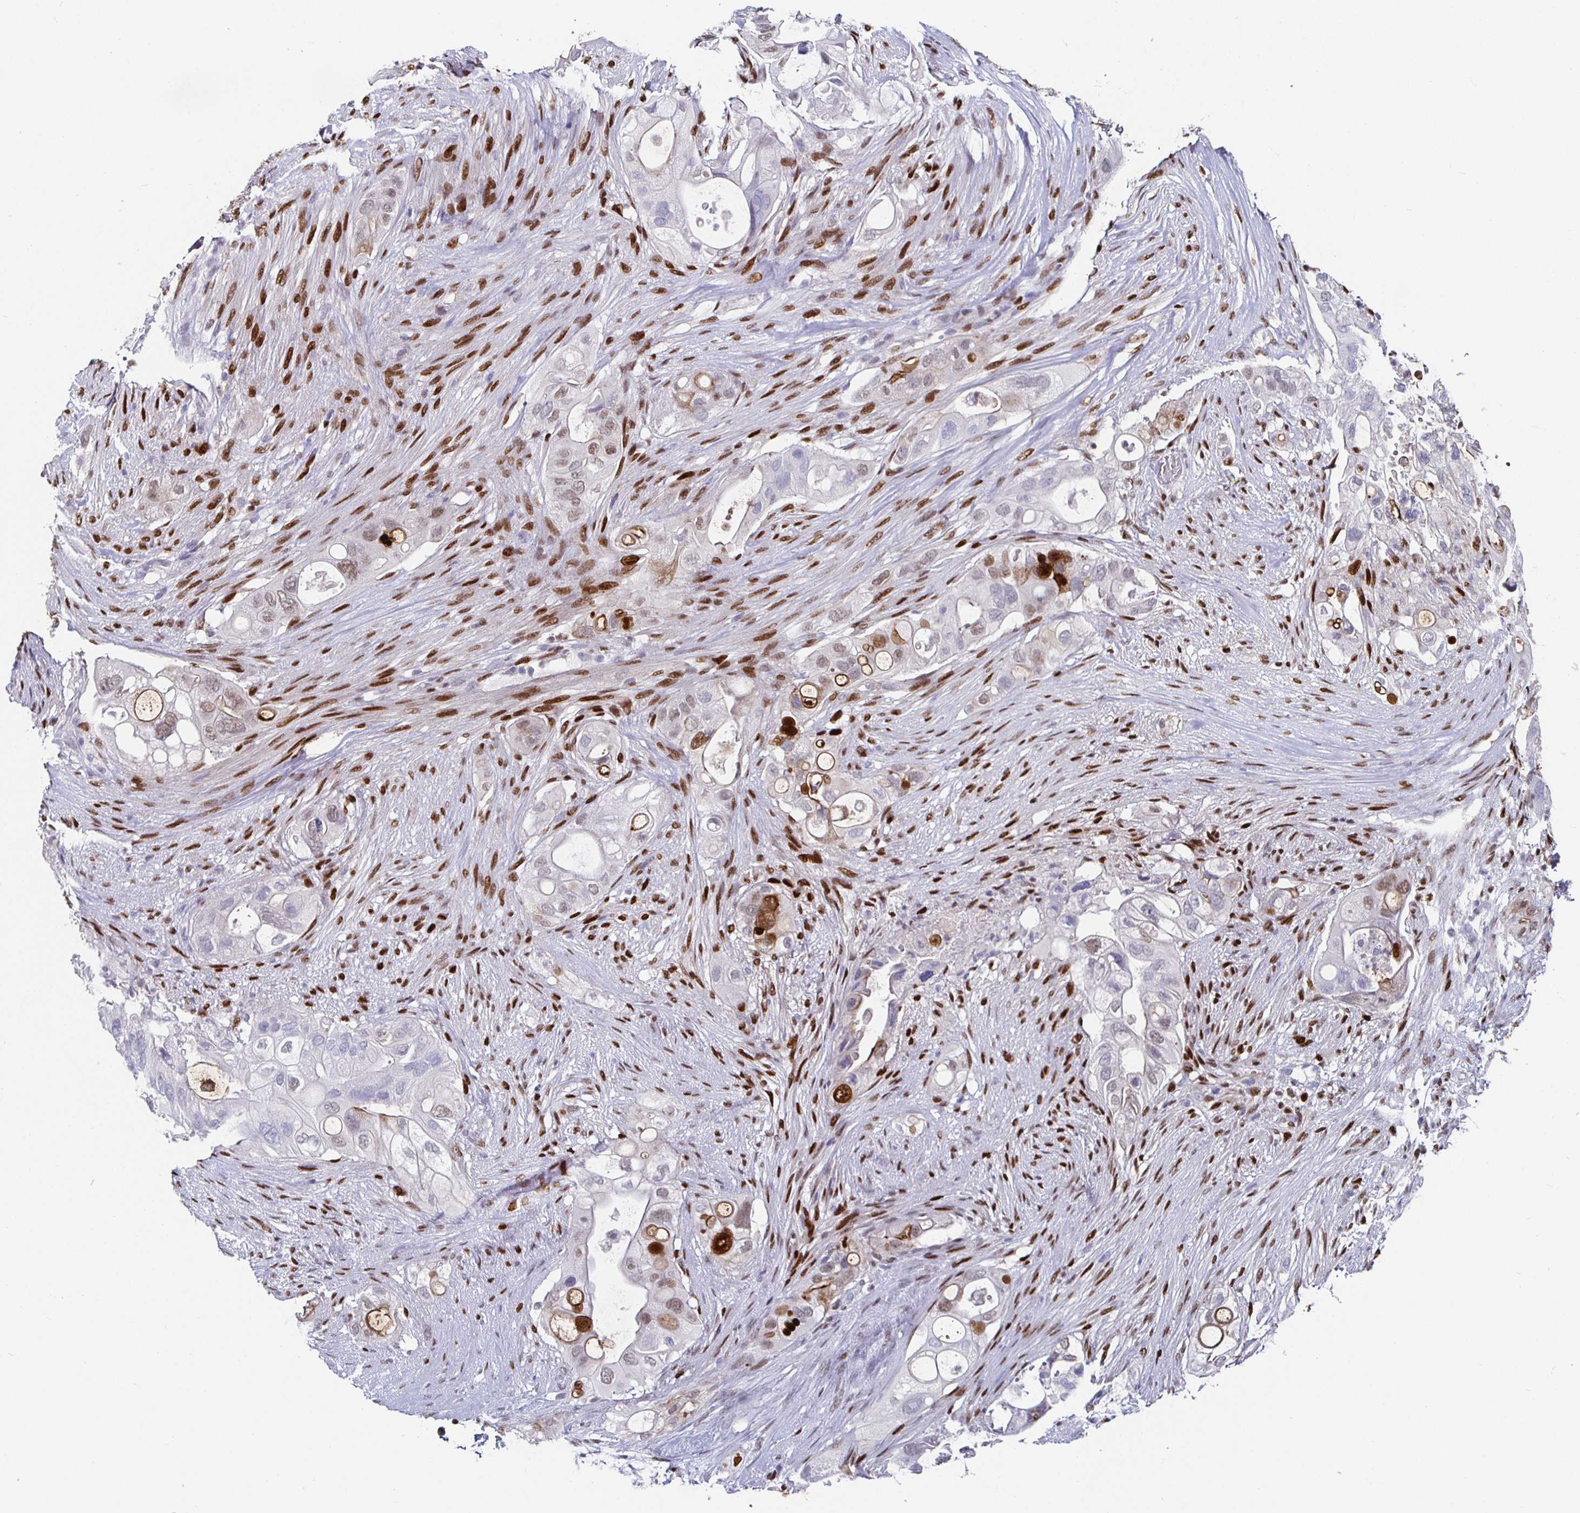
{"staining": {"intensity": "moderate", "quantity": "25%-75%", "location": "cytoplasmic/membranous,nuclear"}, "tissue": "pancreatic cancer", "cell_type": "Tumor cells", "image_type": "cancer", "snomed": [{"axis": "morphology", "description": "Adenocarcinoma, NOS"}, {"axis": "topography", "description": "Pancreas"}], "caption": "Human pancreatic cancer stained for a protein (brown) demonstrates moderate cytoplasmic/membranous and nuclear positive positivity in about 25%-75% of tumor cells.", "gene": "RUNX2", "patient": {"sex": "female", "age": 72}}